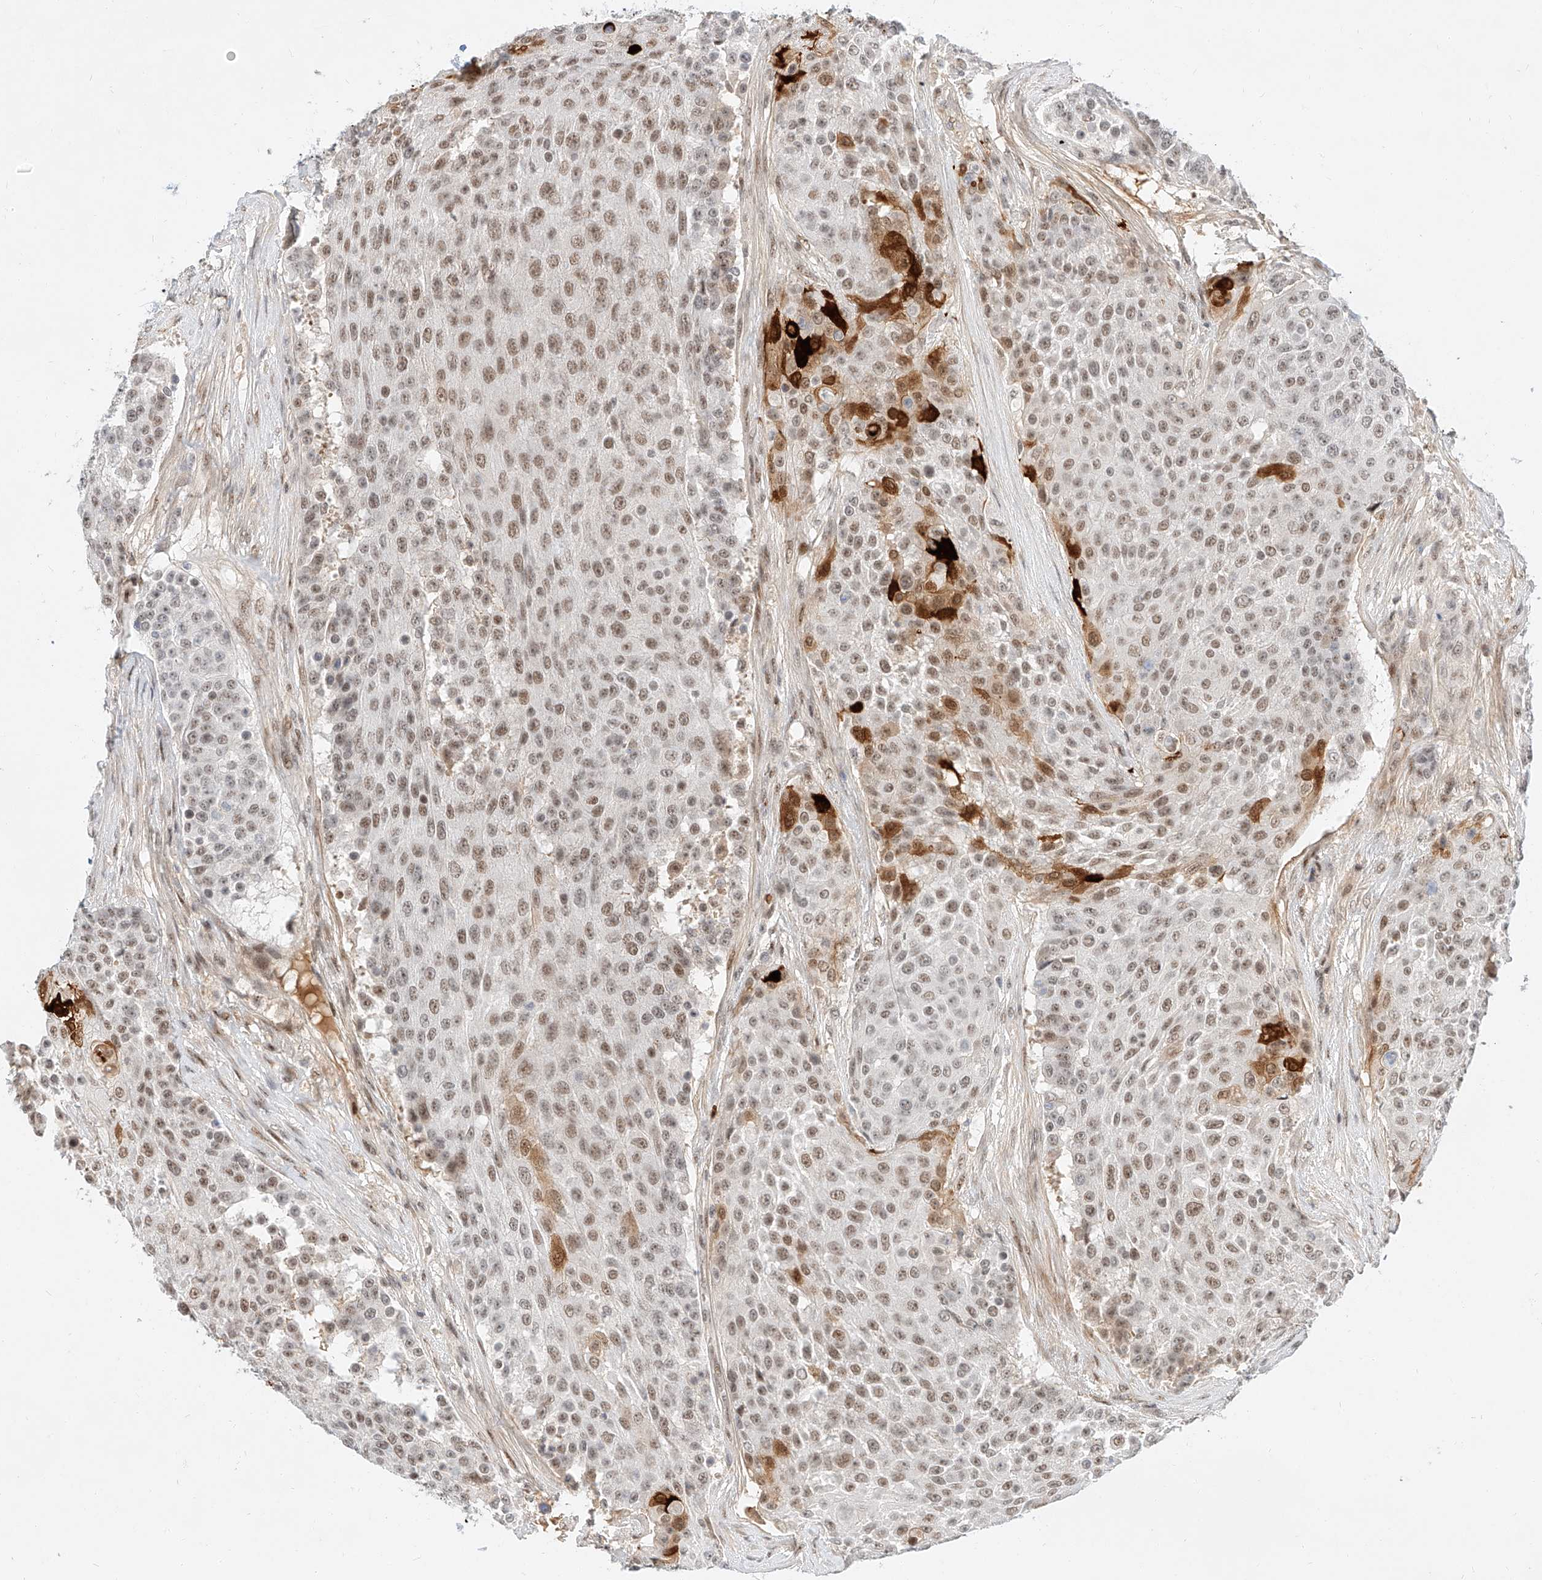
{"staining": {"intensity": "moderate", "quantity": ">75%", "location": "cytoplasmic/membranous,nuclear"}, "tissue": "urothelial cancer", "cell_type": "Tumor cells", "image_type": "cancer", "snomed": [{"axis": "morphology", "description": "Urothelial carcinoma, High grade"}, {"axis": "topography", "description": "Urinary bladder"}], "caption": "Urothelial cancer was stained to show a protein in brown. There is medium levels of moderate cytoplasmic/membranous and nuclear staining in about >75% of tumor cells. The protein is shown in brown color, while the nuclei are stained blue.", "gene": "CBX8", "patient": {"sex": "female", "age": 63}}